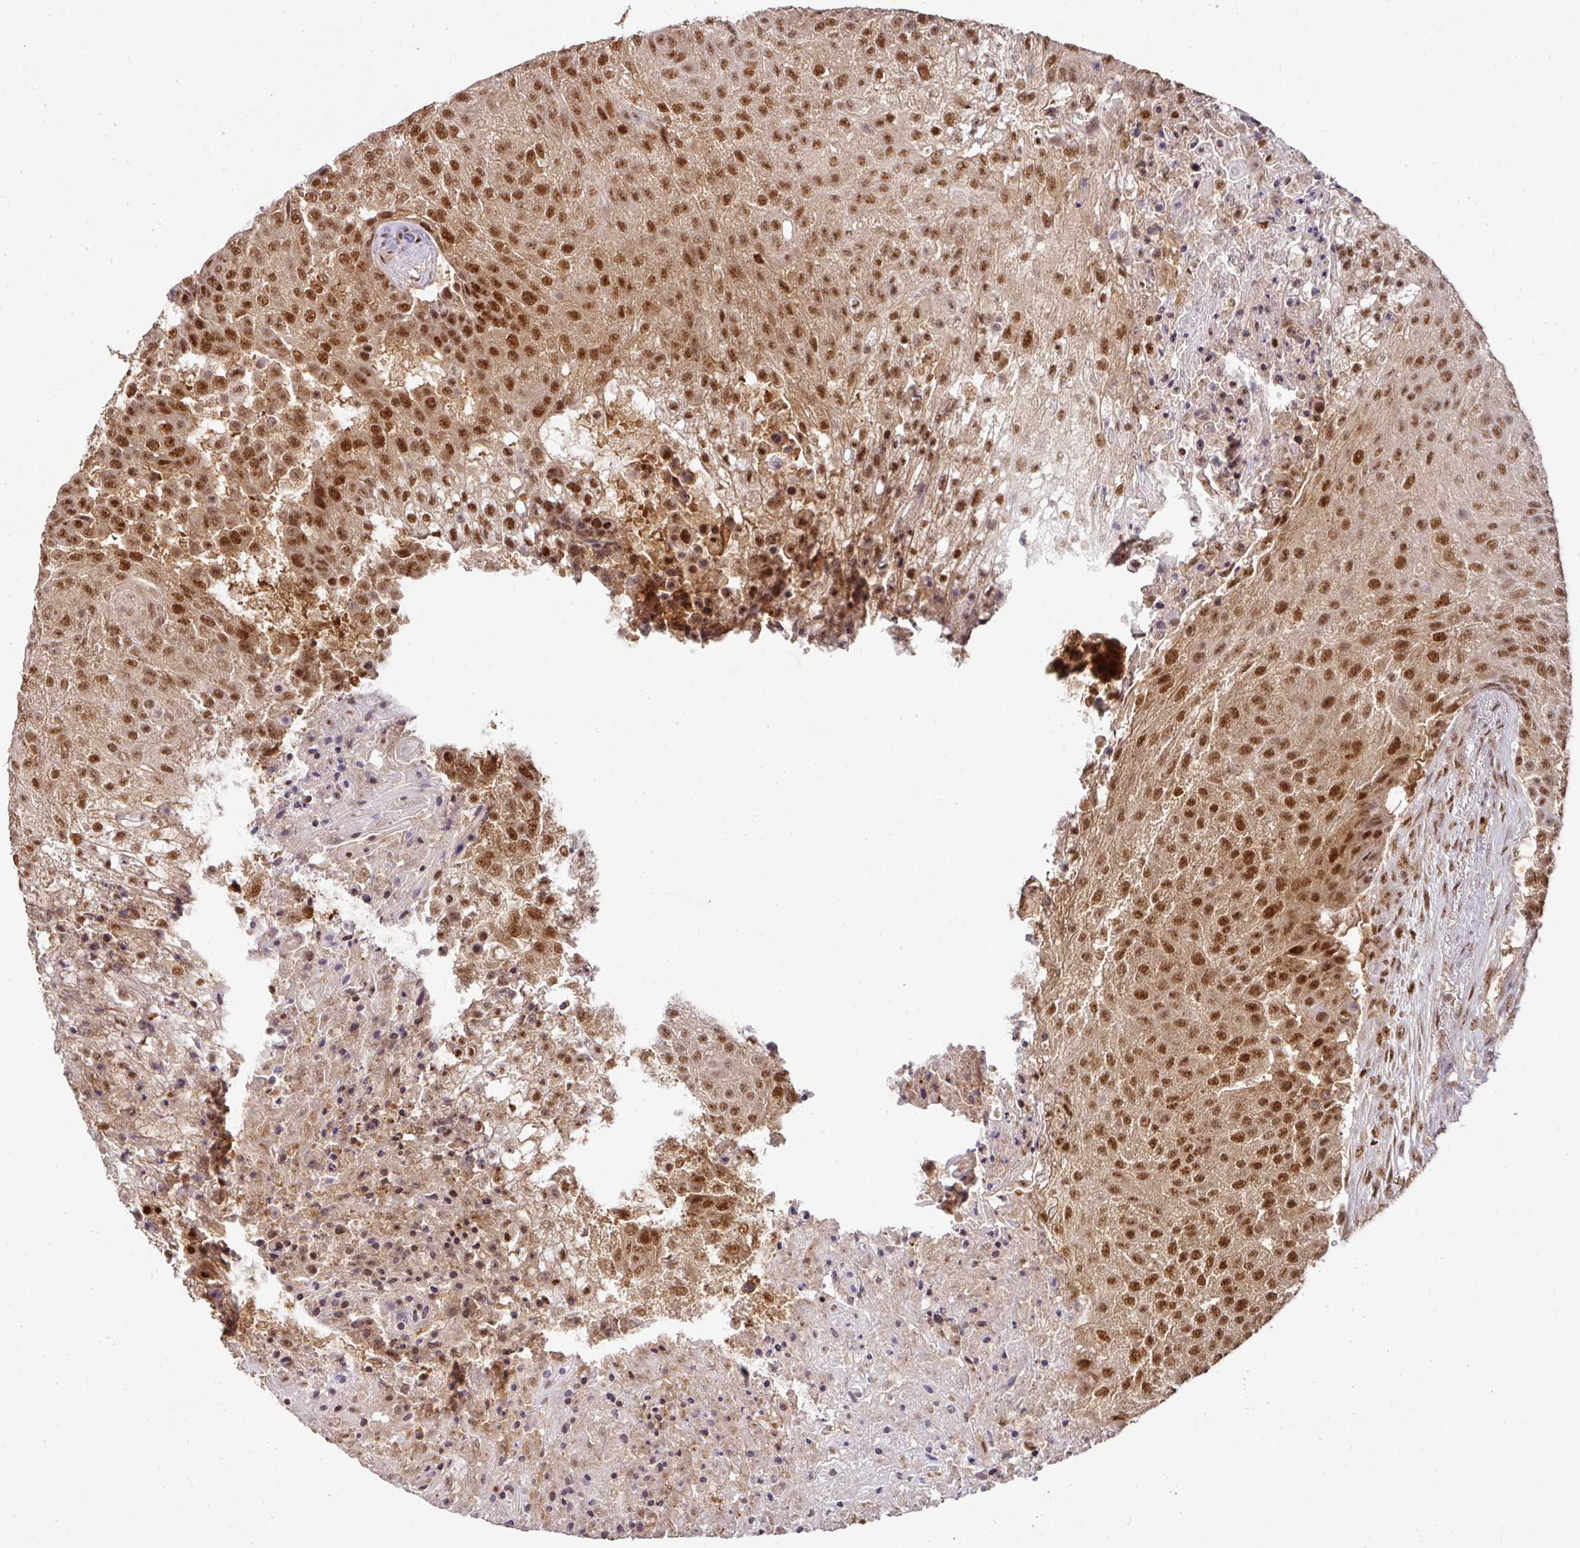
{"staining": {"intensity": "strong", "quantity": ">75%", "location": "cytoplasmic/membranous,nuclear"}, "tissue": "urothelial cancer", "cell_type": "Tumor cells", "image_type": "cancer", "snomed": [{"axis": "morphology", "description": "Urothelial carcinoma, High grade"}, {"axis": "topography", "description": "Urinary bladder"}], "caption": "IHC of human high-grade urothelial carcinoma displays high levels of strong cytoplasmic/membranous and nuclear staining in approximately >75% of tumor cells.", "gene": "RANBP9", "patient": {"sex": "female", "age": 63}}